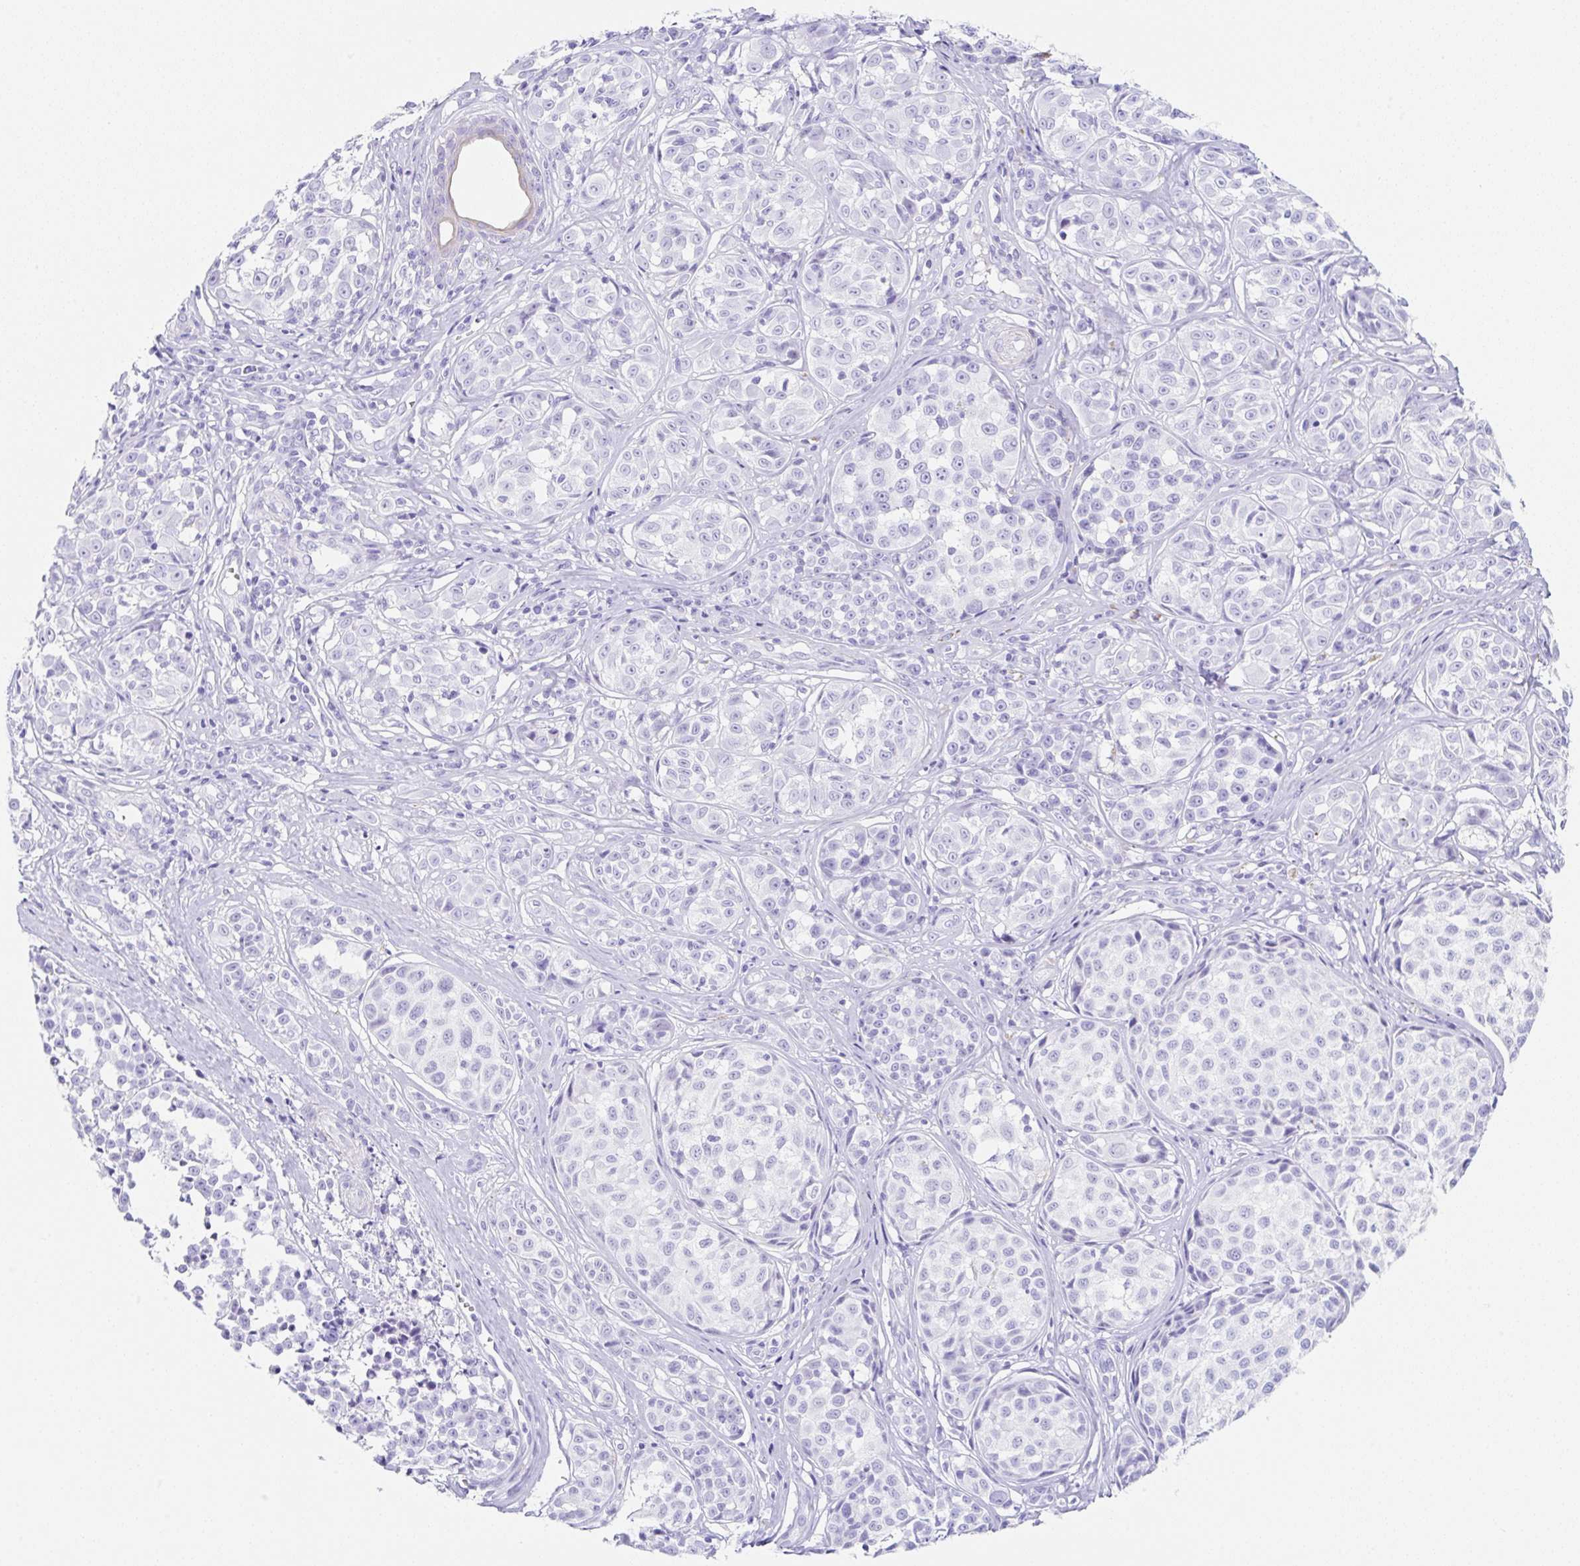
{"staining": {"intensity": "negative", "quantity": "none", "location": "none"}, "tissue": "melanoma", "cell_type": "Tumor cells", "image_type": "cancer", "snomed": [{"axis": "morphology", "description": "Malignant melanoma, NOS"}, {"axis": "topography", "description": "Skin"}], "caption": "Immunohistochemical staining of melanoma shows no significant positivity in tumor cells. (Stains: DAB (3,3'-diaminobenzidine) IHC with hematoxylin counter stain, Microscopy: brightfield microscopy at high magnification).", "gene": "CLDND2", "patient": {"sex": "female", "age": 35}}